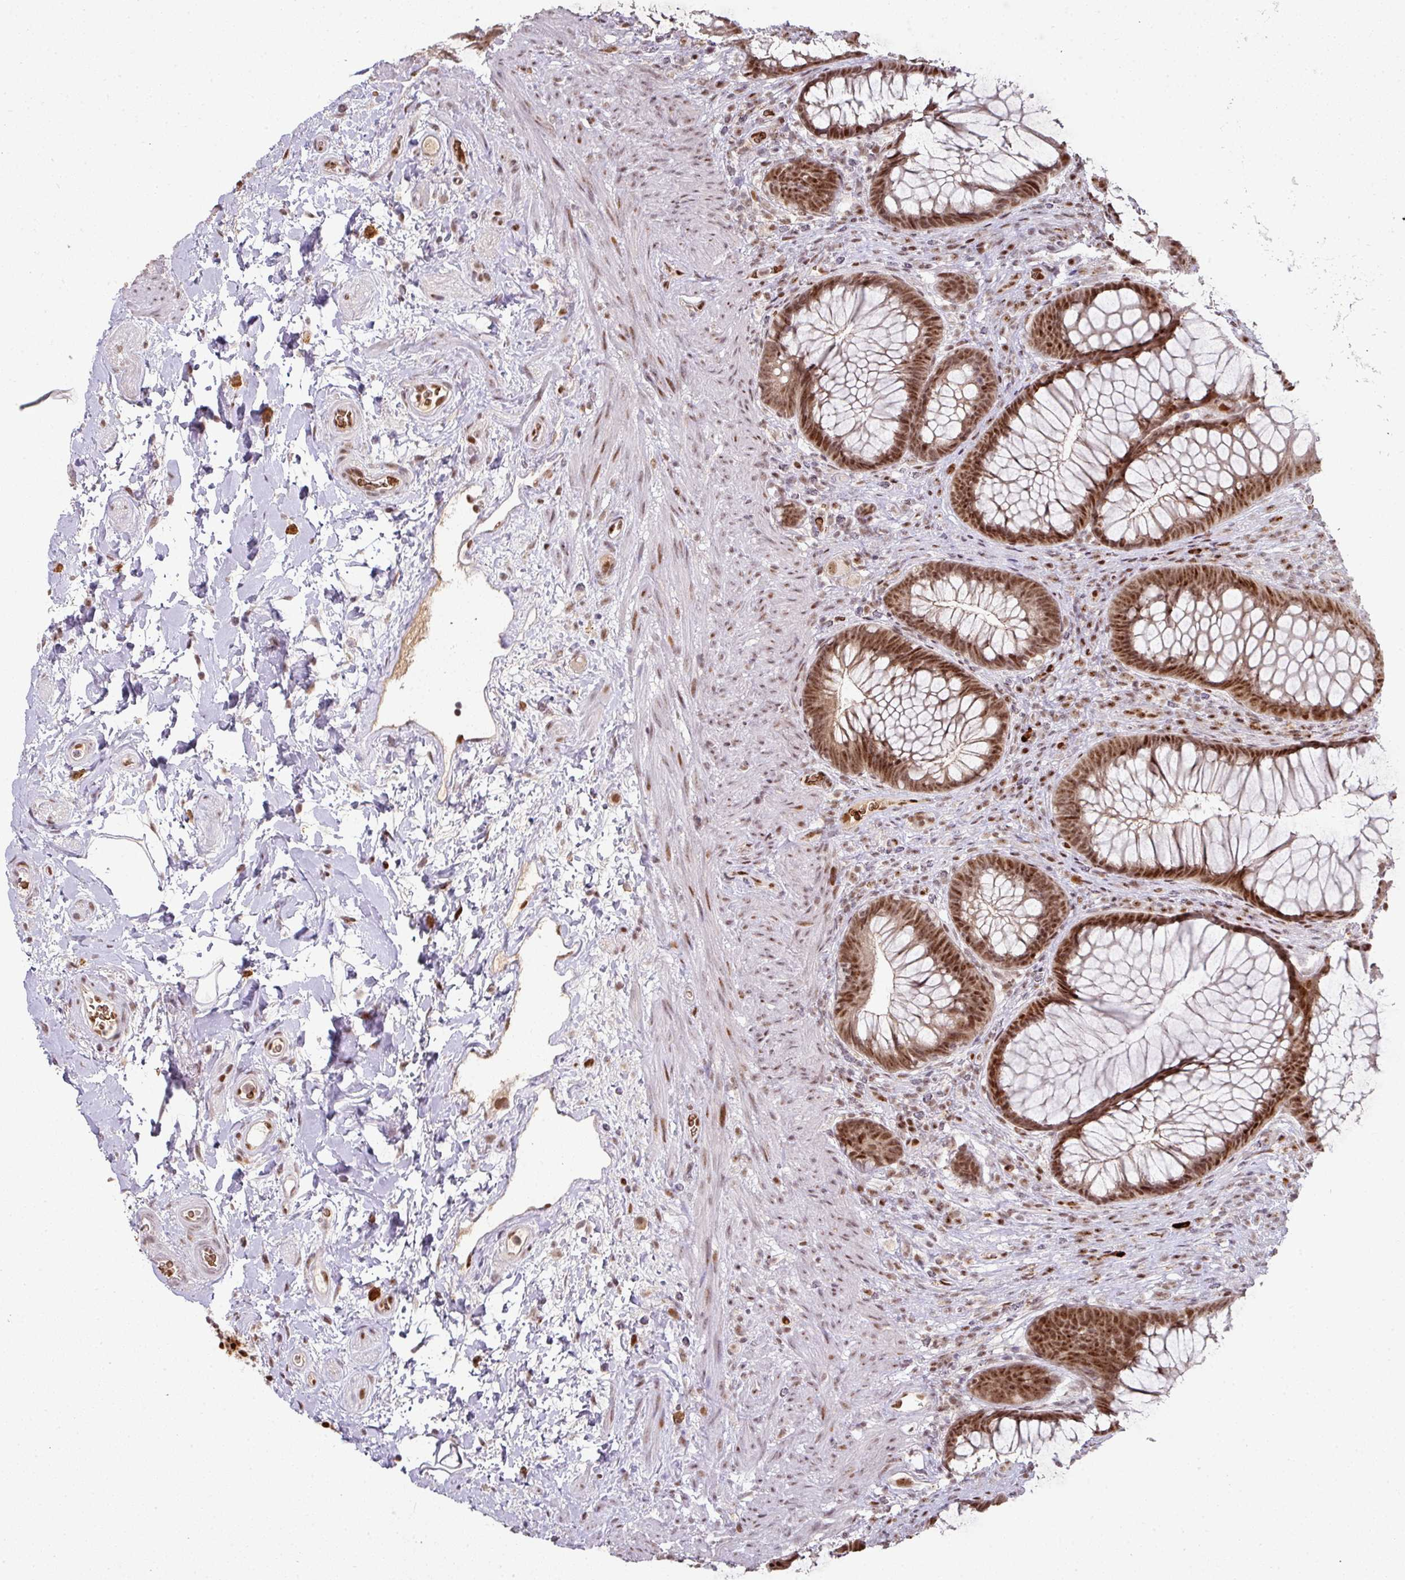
{"staining": {"intensity": "moderate", "quantity": ">75%", "location": "nuclear"}, "tissue": "rectum", "cell_type": "Glandular cells", "image_type": "normal", "snomed": [{"axis": "morphology", "description": "Normal tissue, NOS"}, {"axis": "topography", "description": "Rectum"}], "caption": "This photomicrograph demonstrates IHC staining of benign human rectum, with medium moderate nuclear staining in about >75% of glandular cells.", "gene": "NEIL1", "patient": {"sex": "male", "age": 53}}